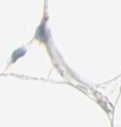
{"staining": {"intensity": "negative", "quantity": "none", "location": "none"}, "tissue": "adipose tissue", "cell_type": "Adipocytes", "image_type": "normal", "snomed": [{"axis": "morphology", "description": "Normal tissue, NOS"}, {"axis": "morphology", "description": "Duct carcinoma"}, {"axis": "topography", "description": "Breast"}, {"axis": "topography", "description": "Adipose tissue"}], "caption": "Normal adipose tissue was stained to show a protein in brown. There is no significant expression in adipocytes. (IHC, brightfield microscopy, high magnification).", "gene": "NTRK1", "patient": {"sex": "female", "age": 37}}